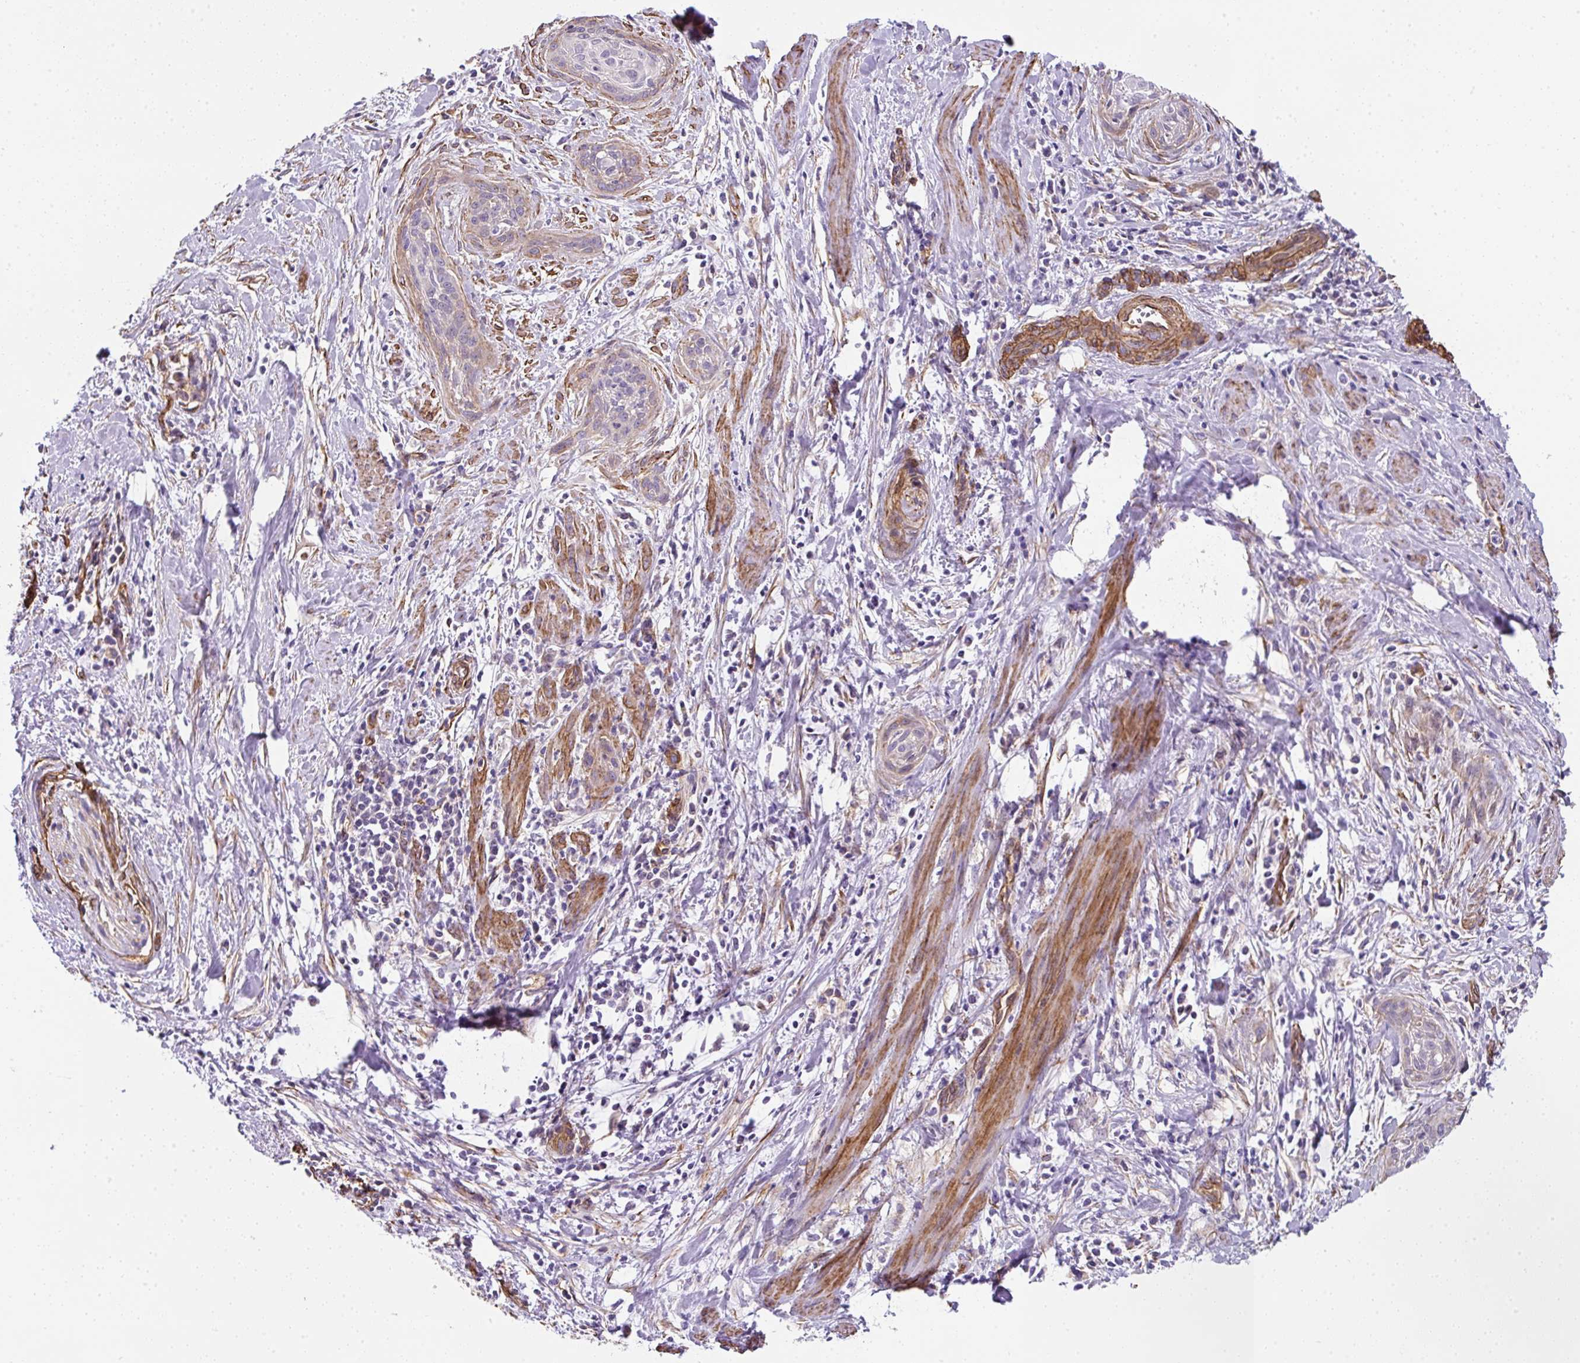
{"staining": {"intensity": "negative", "quantity": "none", "location": "none"}, "tissue": "cervical cancer", "cell_type": "Tumor cells", "image_type": "cancer", "snomed": [{"axis": "morphology", "description": "Squamous cell carcinoma, NOS"}, {"axis": "topography", "description": "Cervix"}], "caption": "Cervical squamous cell carcinoma stained for a protein using IHC shows no staining tumor cells.", "gene": "ANKUB1", "patient": {"sex": "female", "age": 55}}